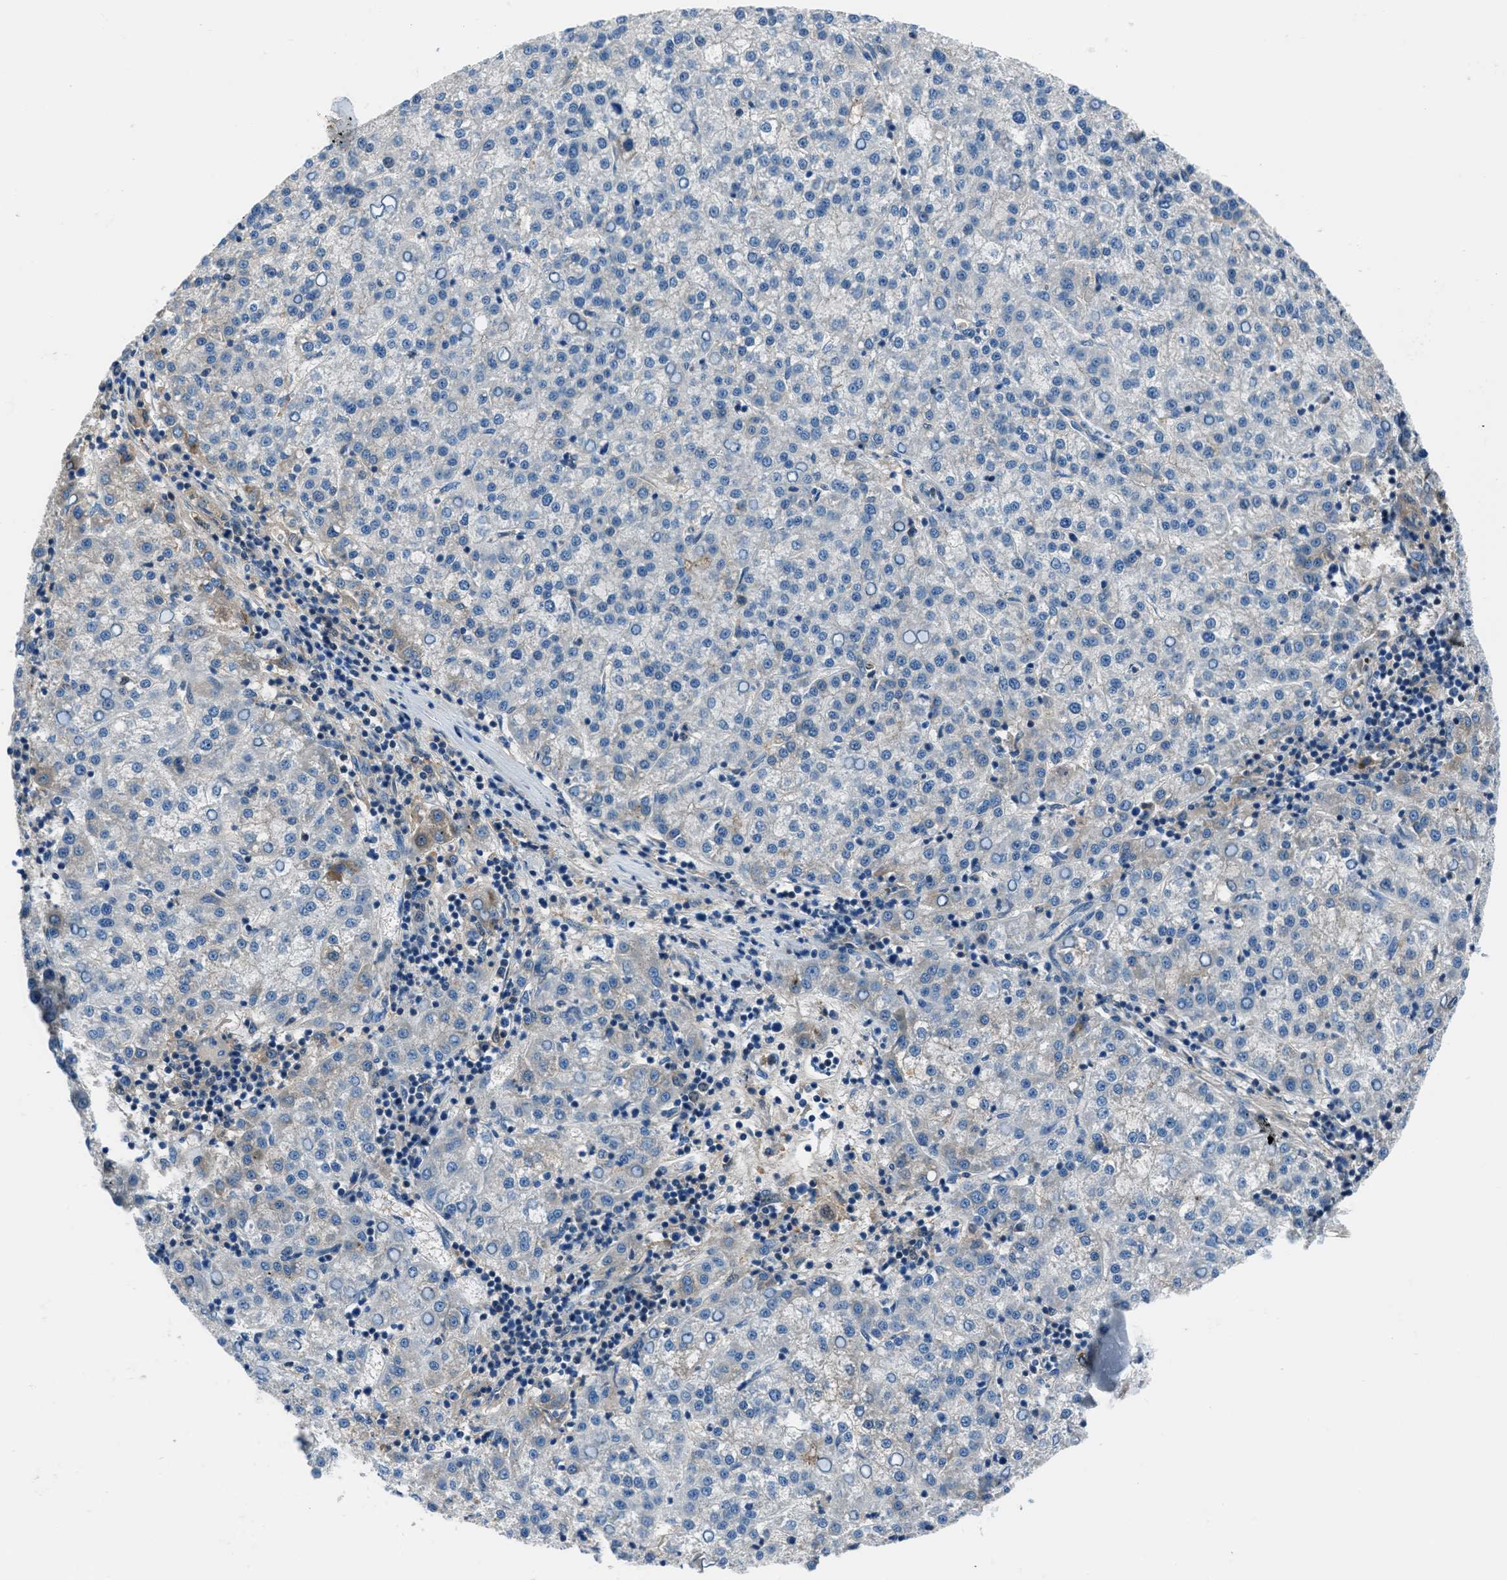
{"staining": {"intensity": "negative", "quantity": "none", "location": "none"}, "tissue": "liver cancer", "cell_type": "Tumor cells", "image_type": "cancer", "snomed": [{"axis": "morphology", "description": "Carcinoma, Hepatocellular, NOS"}, {"axis": "topography", "description": "Liver"}], "caption": "Micrograph shows no significant protein expression in tumor cells of hepatocellular carcinoma (liver).", "gene": "SLC38A6", "patient": {"sex": "female", "age": 58}}